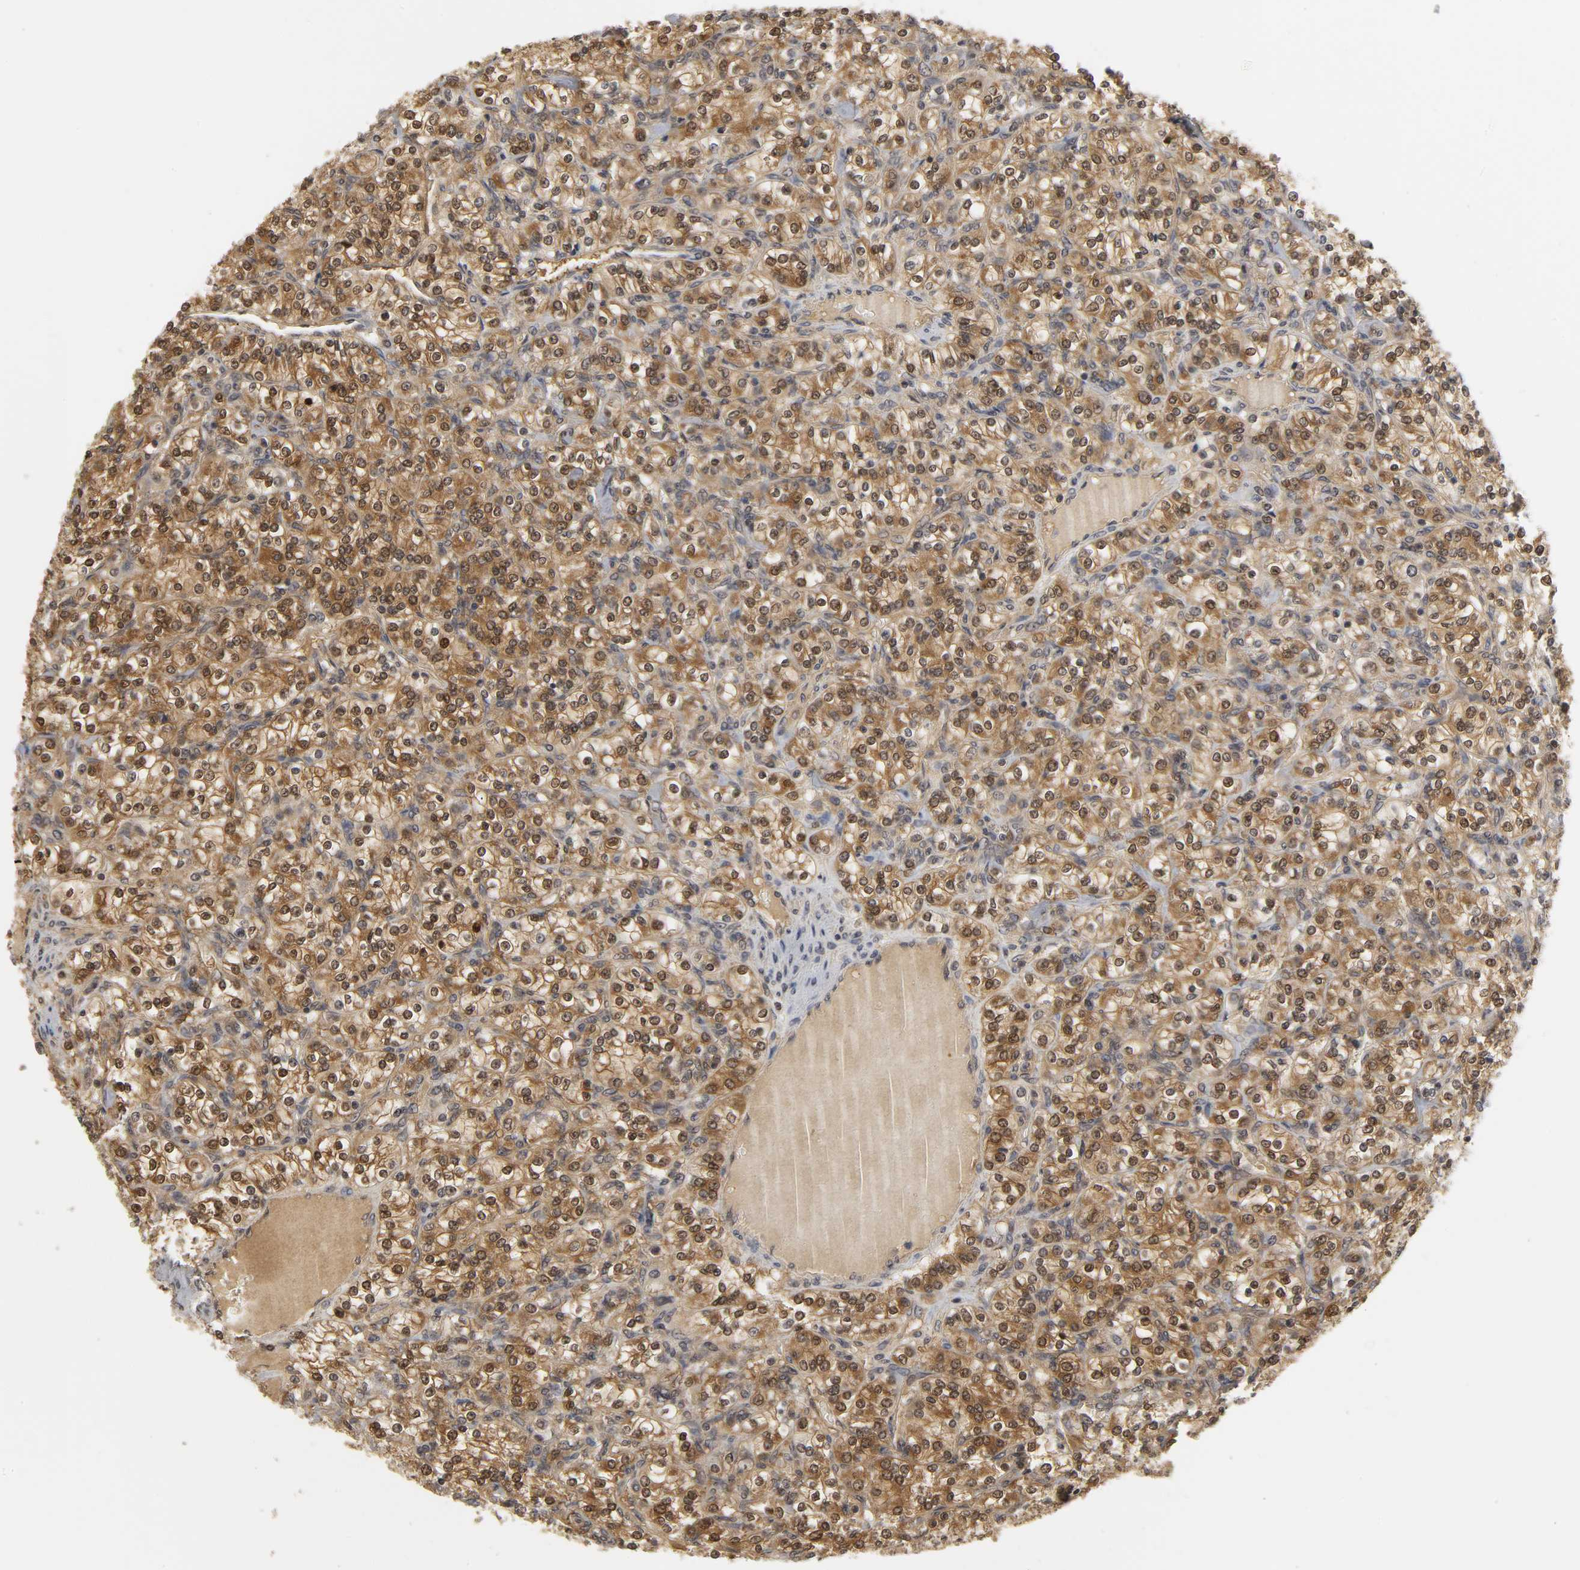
{"staining": {"intensity": "moderate", "quantity": ">75%", "location": "cytoplasmic/membranous,nuclear"}, "tissue": "renal cancer", "cell_type": "Tumor cells", "image_type": "cancer", "snomed": [{"axis": "morphology", "description": "Adenocarcinoma, NOS"}, {"axis": "topography", "description": "Kidney"}], "caption": "Immunohistochemistry (IHC) image of human renal cancer (adenocarcinoma) stained for a protein (brown), which shows medium levels of moderate cytoplasmic/membranous and nuclear expression in about >75% of tumor cells.", "gene": "PARK7", "patient": {"sex": "male", "age": 77}}